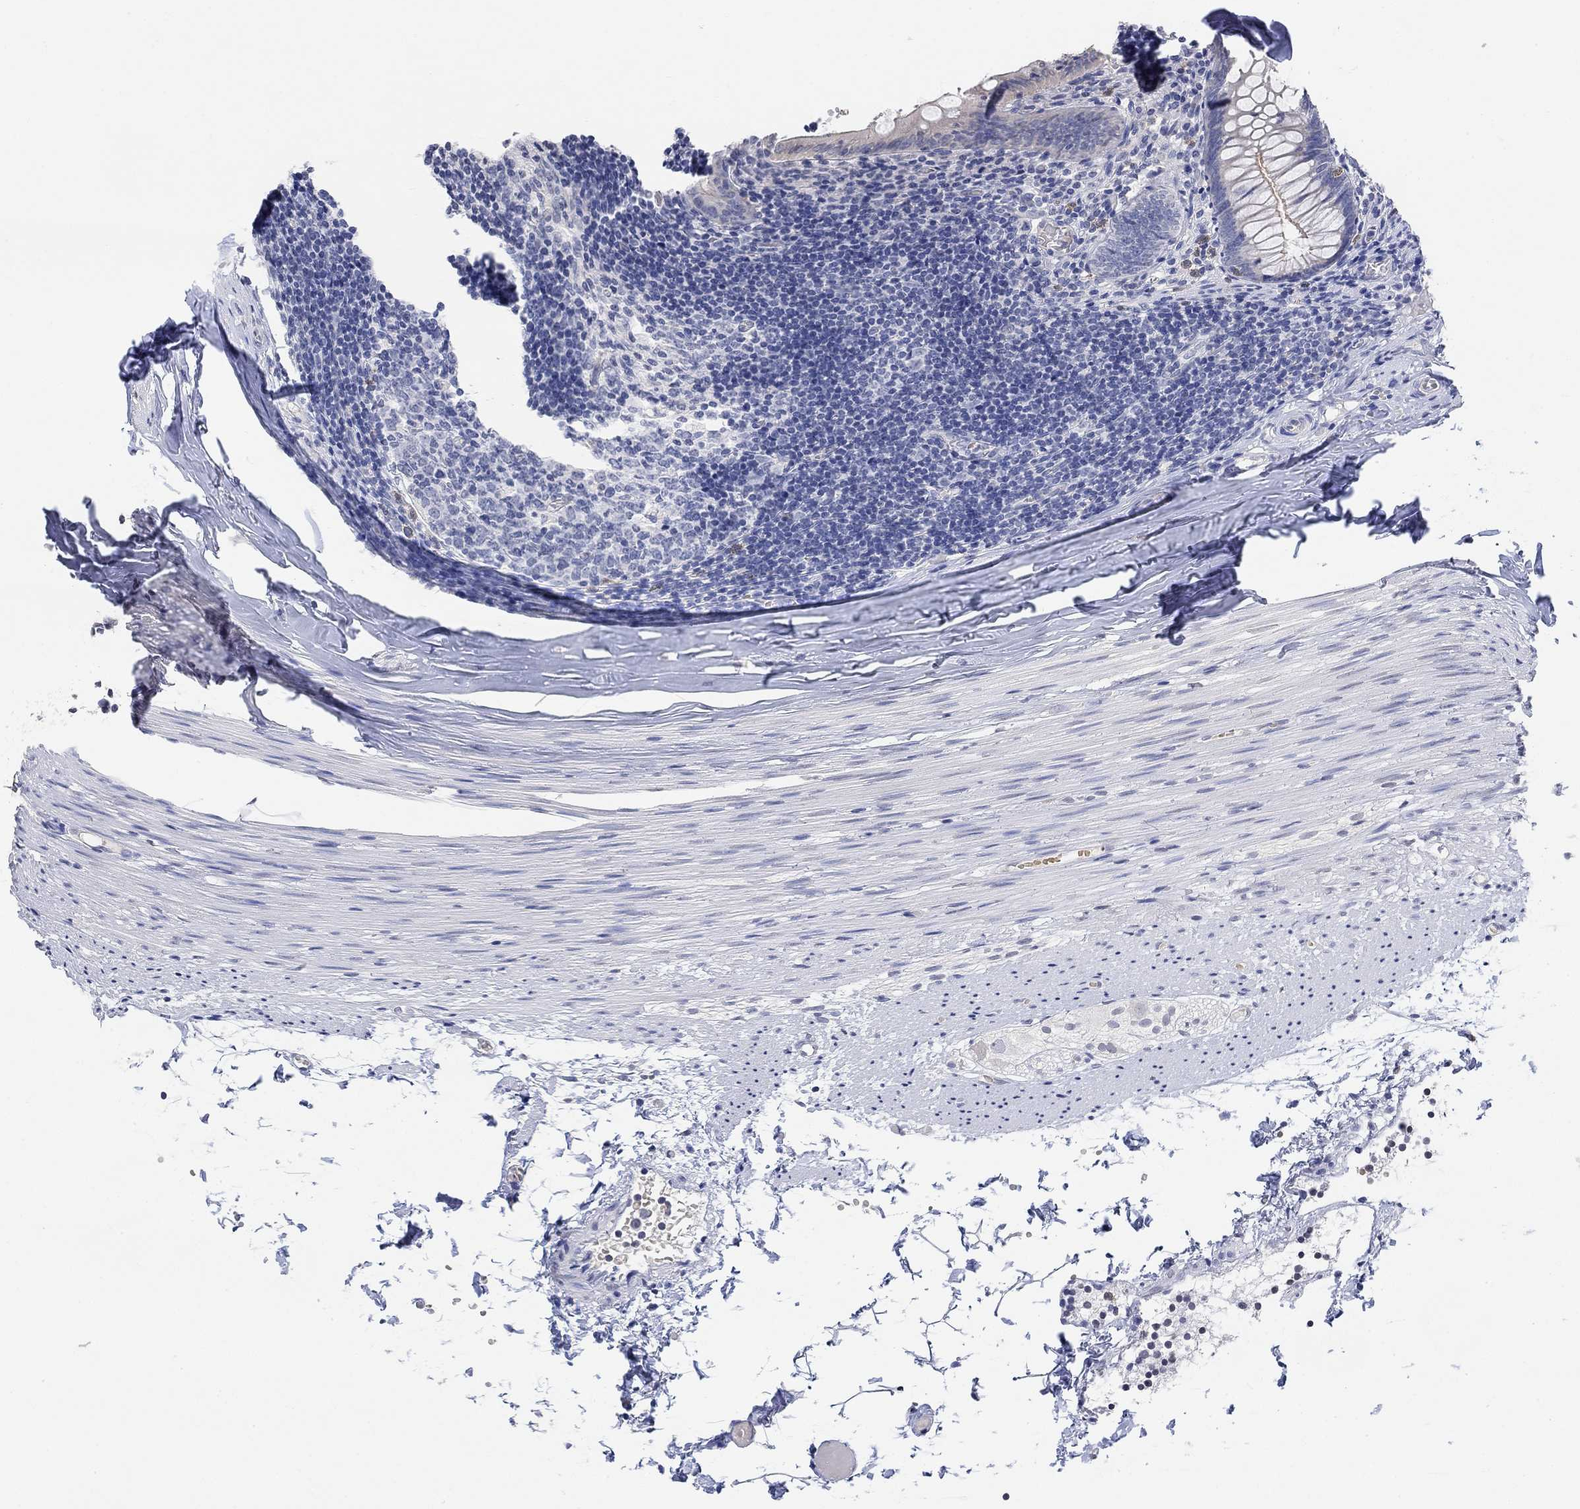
{"staining": {"intensity": "negative", "quantity": "none", "location": "none"}, "tissue": "appendix", "cell_type": "Glandular cells", "image_type": "normal", "snomed": [{"axis": "morphology", "description": "Normal tissue, NOS"}, {"axis": "topography", "description": "Appendix"}], "caption": "This micrograph is of benign appendix stained with immunohistochemistry to label a protein in brown with the nuclei are counter-stained blue. There is no staining in glandular cells.", "gene": "TMEM255A", "patient": {"sex": "female", "age": 23}}